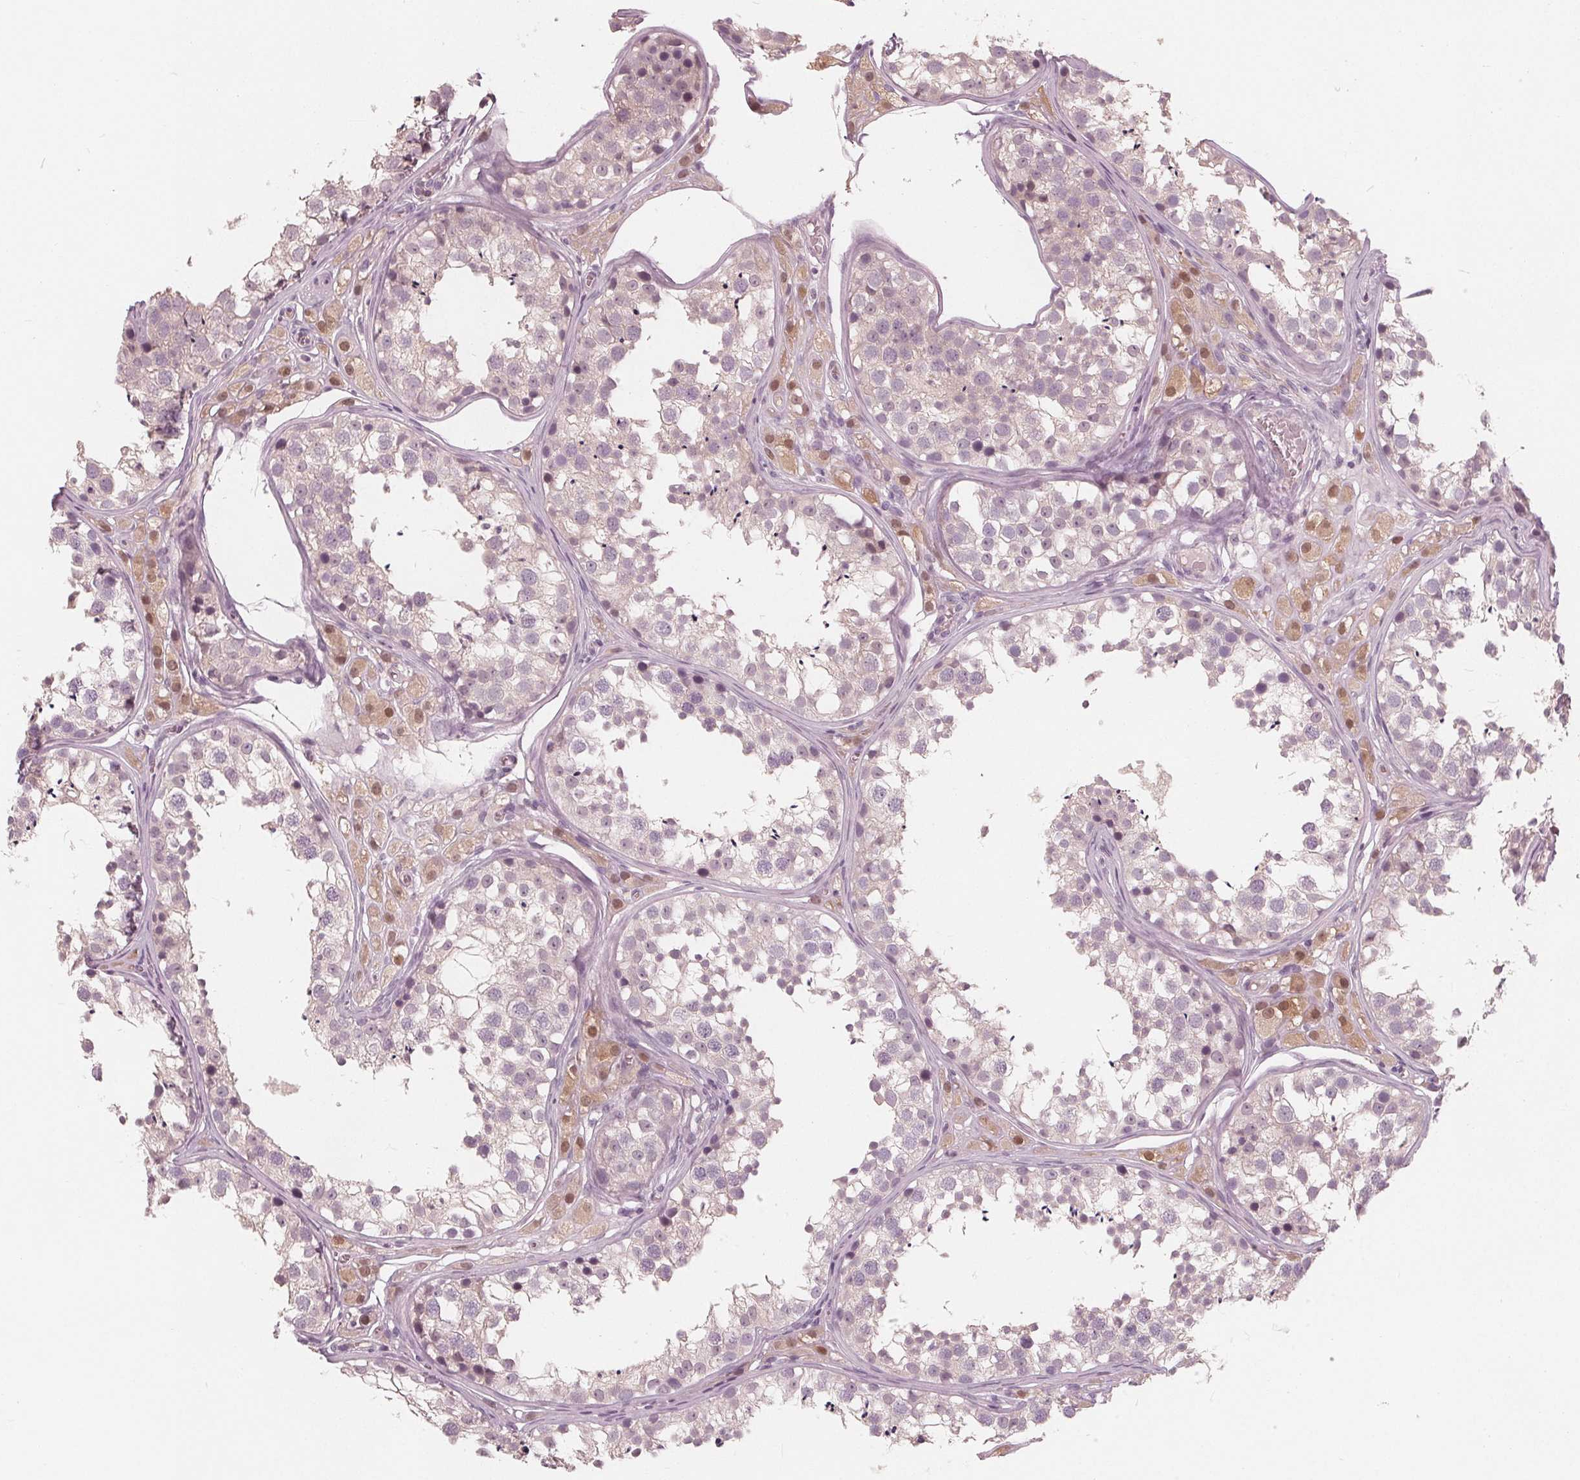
{"staining": {"intensity": "negative", "quantity": "none", "location": "none"}, "tissue": "testis", "cell_type": "Cells in seminiferous ducts", "image_type": "normal", "snomed": [{"axis": "morphology", "description": "Normal tissue, NOS"}, {"axis": "topography", "description": "Testis"}], "caption": "DAB (3,3'-diaminobenzidine) immunohistochemical staining of normal human testis shows no significant positivity in cells in seminiferous ducts.", "gene": "SAT2", "patient": {"sex": "male", "age": 13}}